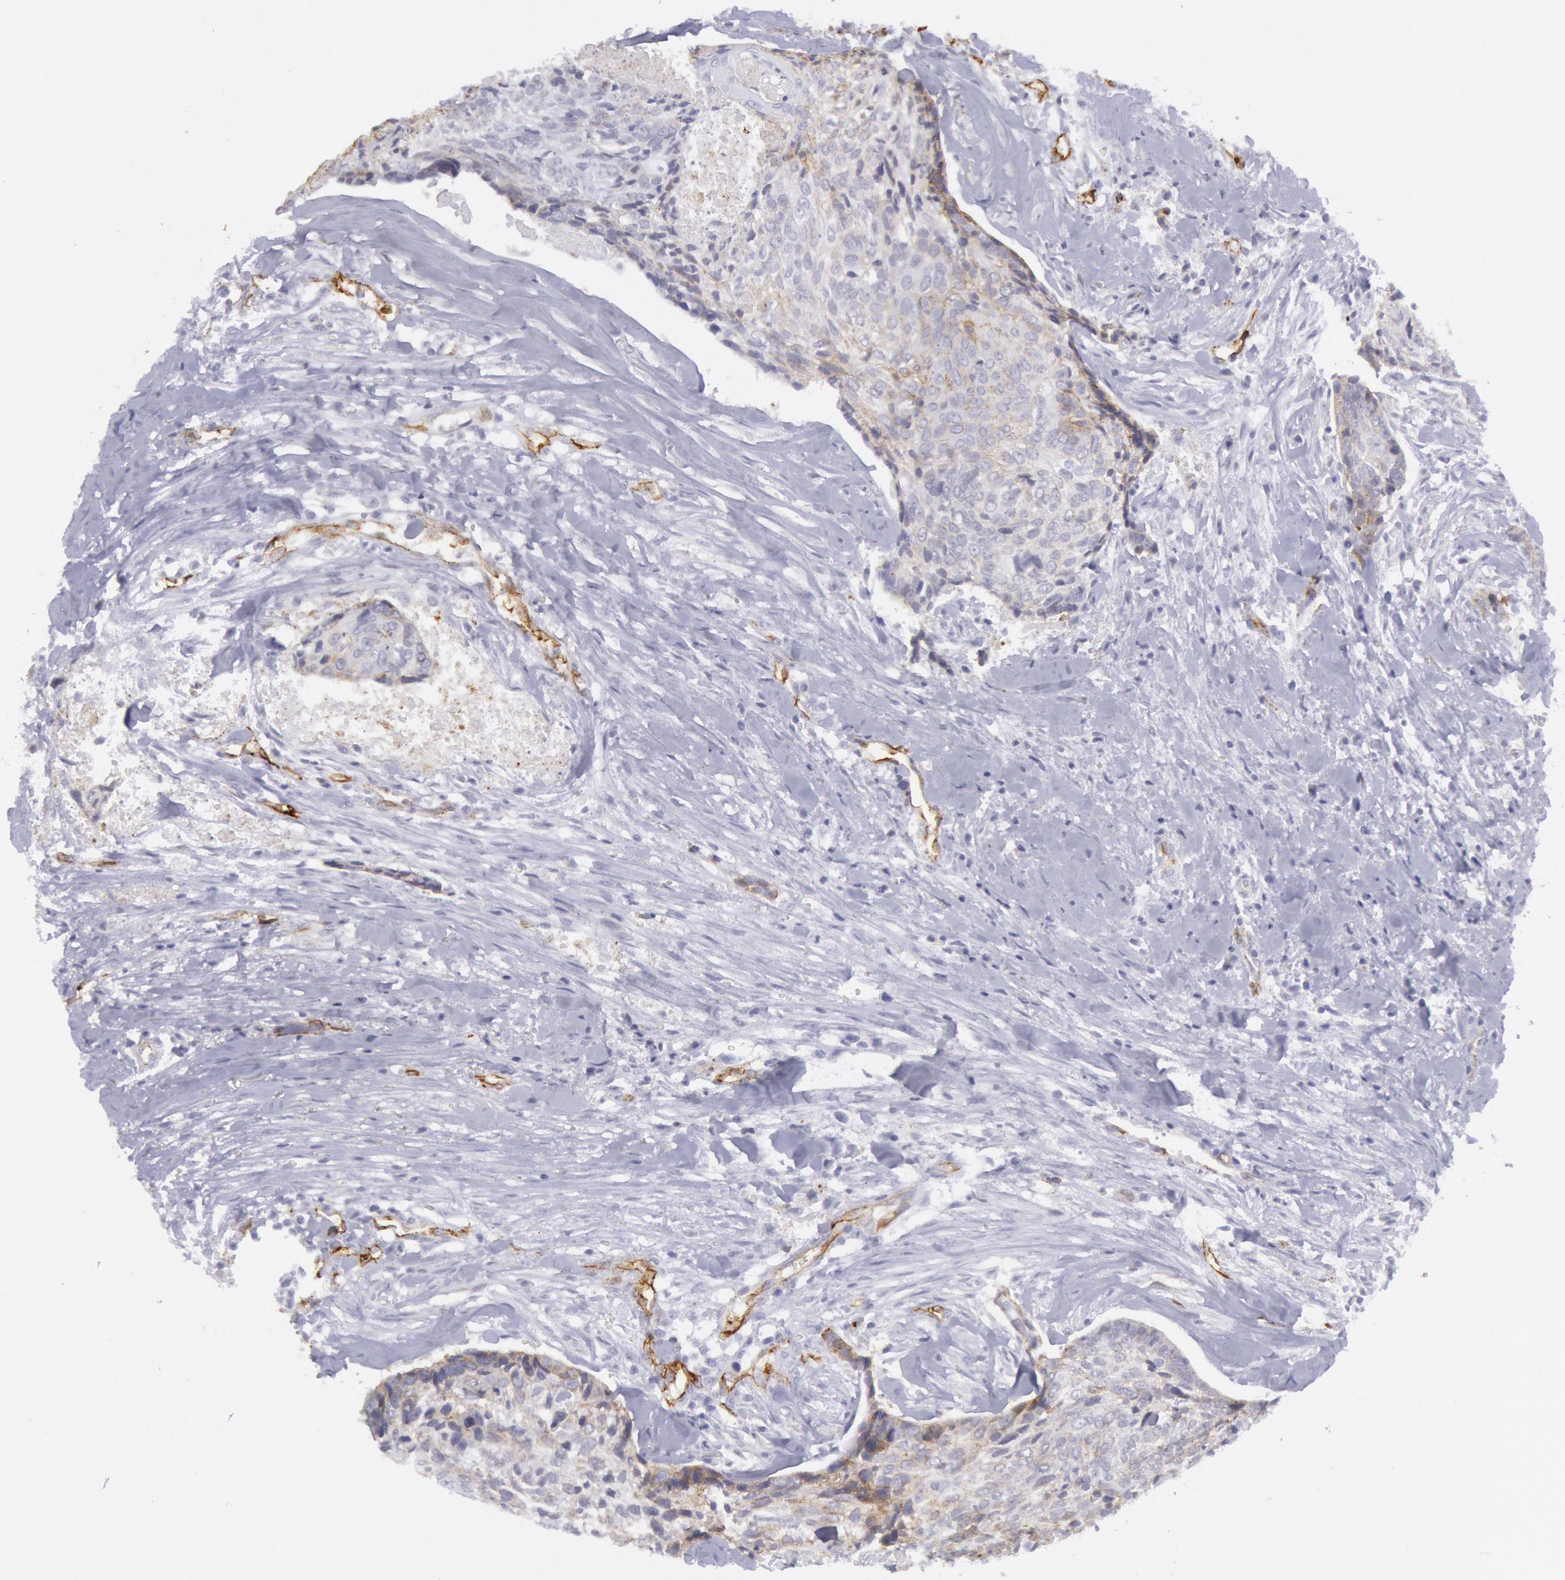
{"staining": {"intensity": "weak", "quantity": "25%-75%", "location": "cytoplasmic/membranous"}, "tissue": "head and neck cancer", "cell_type": "Tumor cells", "image_type": "cancer", "snomed": [{"axis": "morphology", "description": "Squamous cell carcinoma, NOS"}, {"axis": "topography", "description": "Salivary gland"}, {"axis": "topography", "description": "Head-Neck"}], "caption": "Immunohistochemical staining of head and neck cancer reveals low levels of weak cytoplasmic/membranous expression in about 25%-75% of tumor cells.", "gene": "CDH13", "patient": {"sex": "male", "age": 70}}